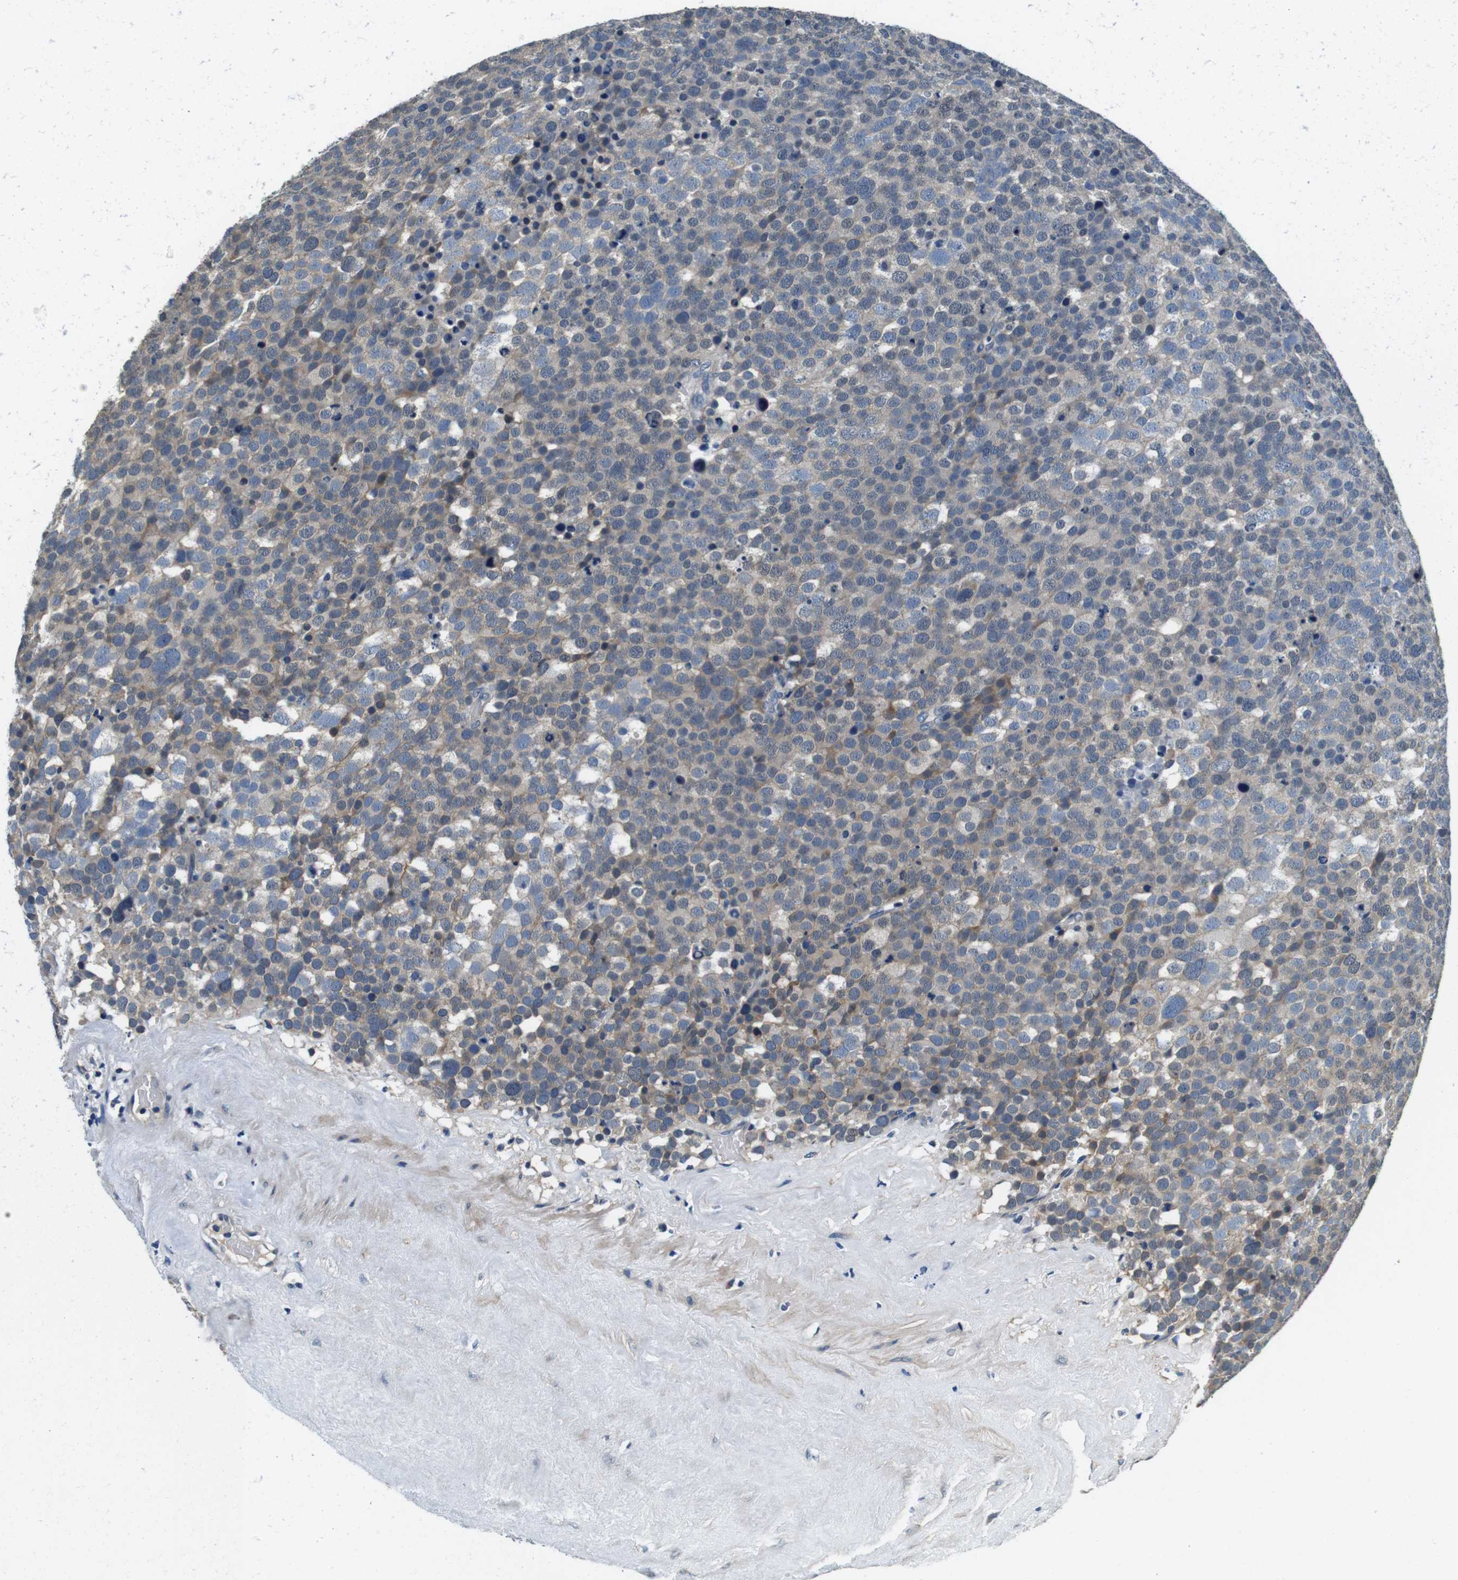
{"staining": {"intensity": "weak", "quantity": "<25%", "location": "cytoplasmic/membranous"}, "tissue": "testis cancer", "cell_type": "Tumor cells", "image_type": "cancer", "snomed": [{"axis": "morphology", "description": "Seminoma, NOS"}, {"axis": "topography", "description": "Testis"}], "caption": "High power microscopy micrograph of an immunohistochemistry image of testis seminoma, revealing no significant expression in tumor cells.", "gene": "DTNA", "patient": {"sex": "male", "age": 71}}